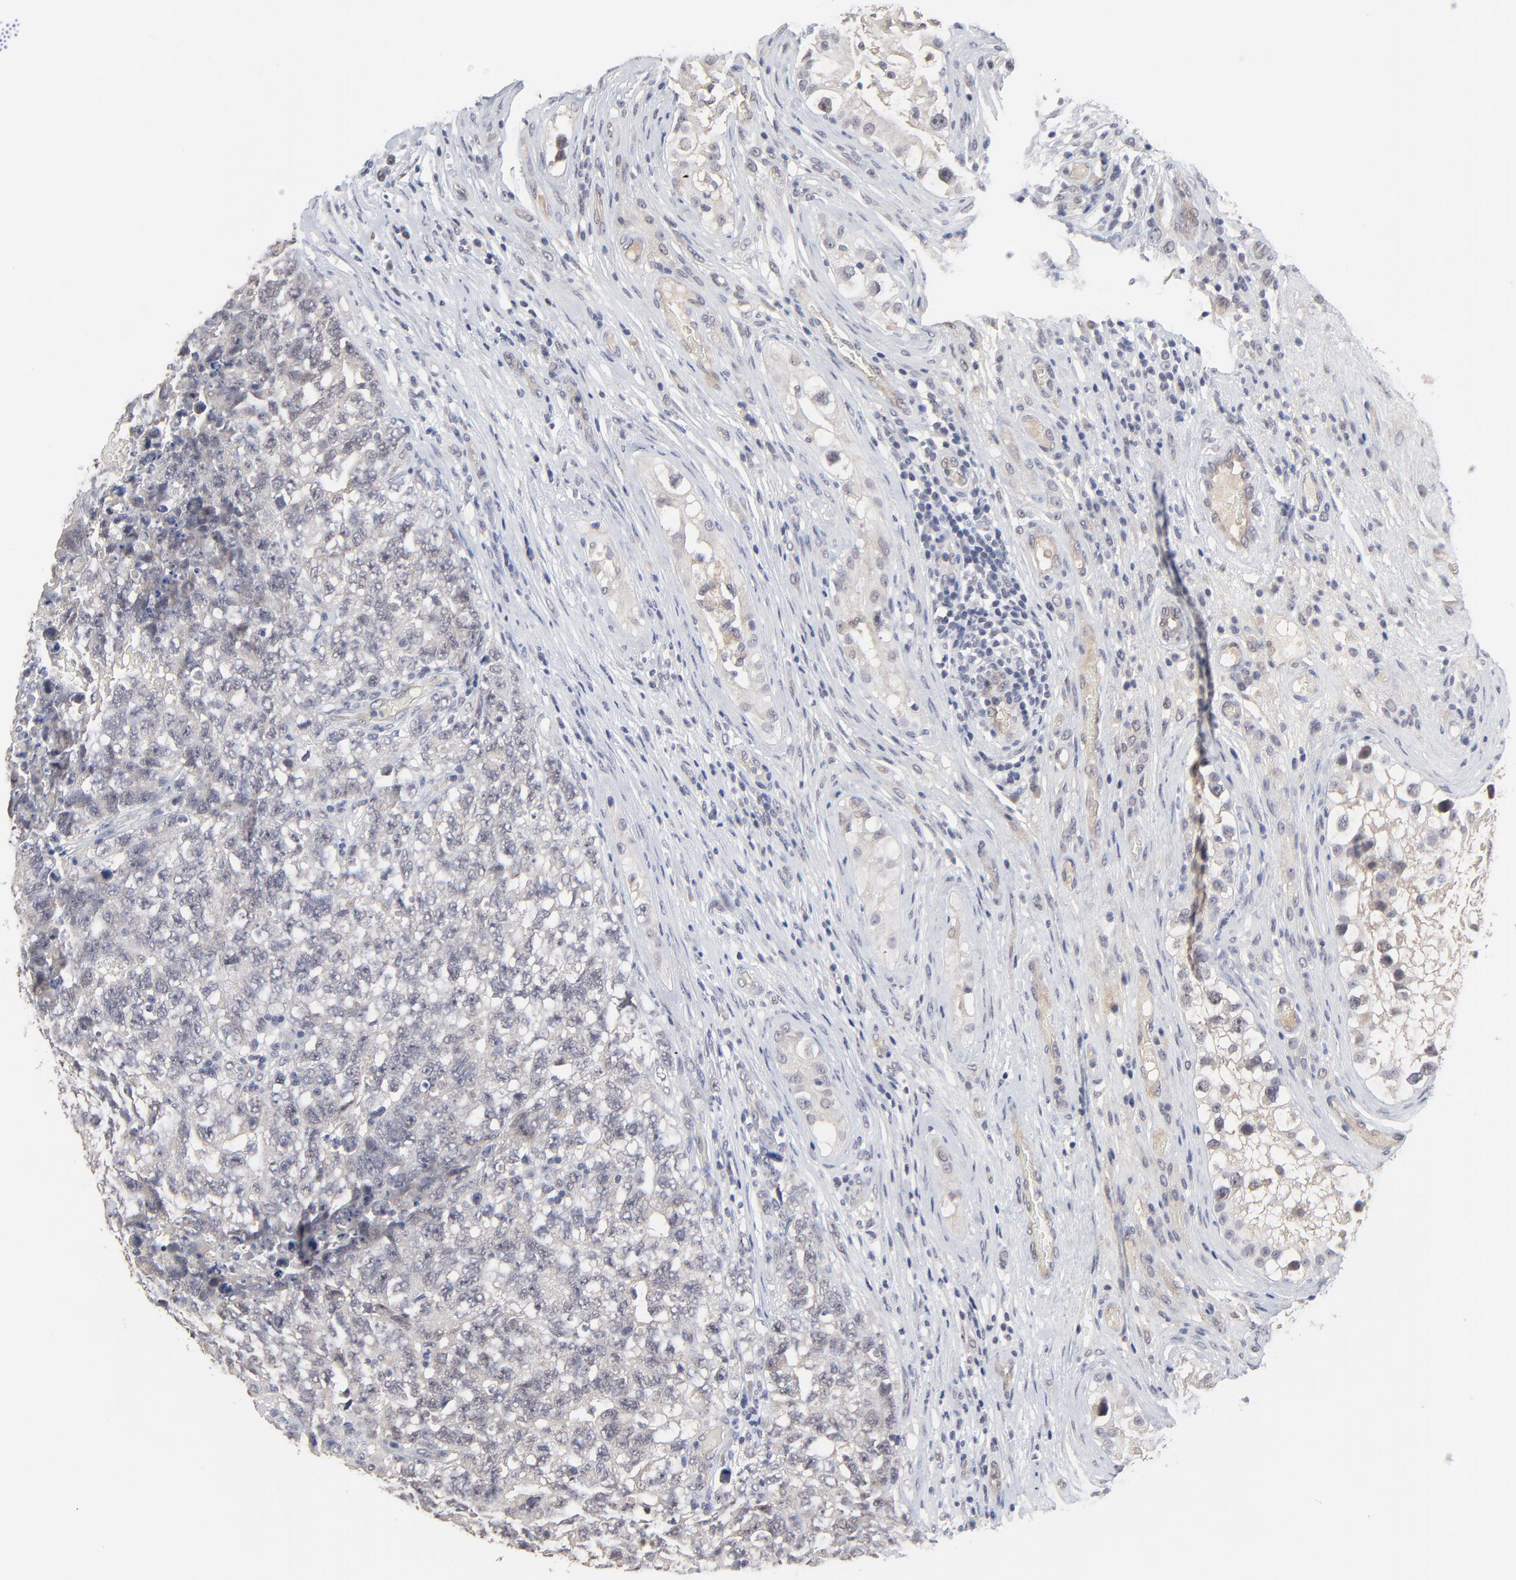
{"staining": {"intensity": "negative", "quantity": "none", "location": "none"}, "tissue": "testis cancer", "cell_type": "Tumor cells", "image_type": "cancer", "snomed": [{"axis": "morphology", "description": "Carcinoma, Embryonal, NOS"}, {"axis": "topography", "description": "Testis"}], "caption": "This is a photomicrograph of immunohistochemistry staining of testis embryonal carcinoma, which shows no positivity in tumor cells.", "gene": "FAM199X", "patient": {"sex": "male", "age": 31}}